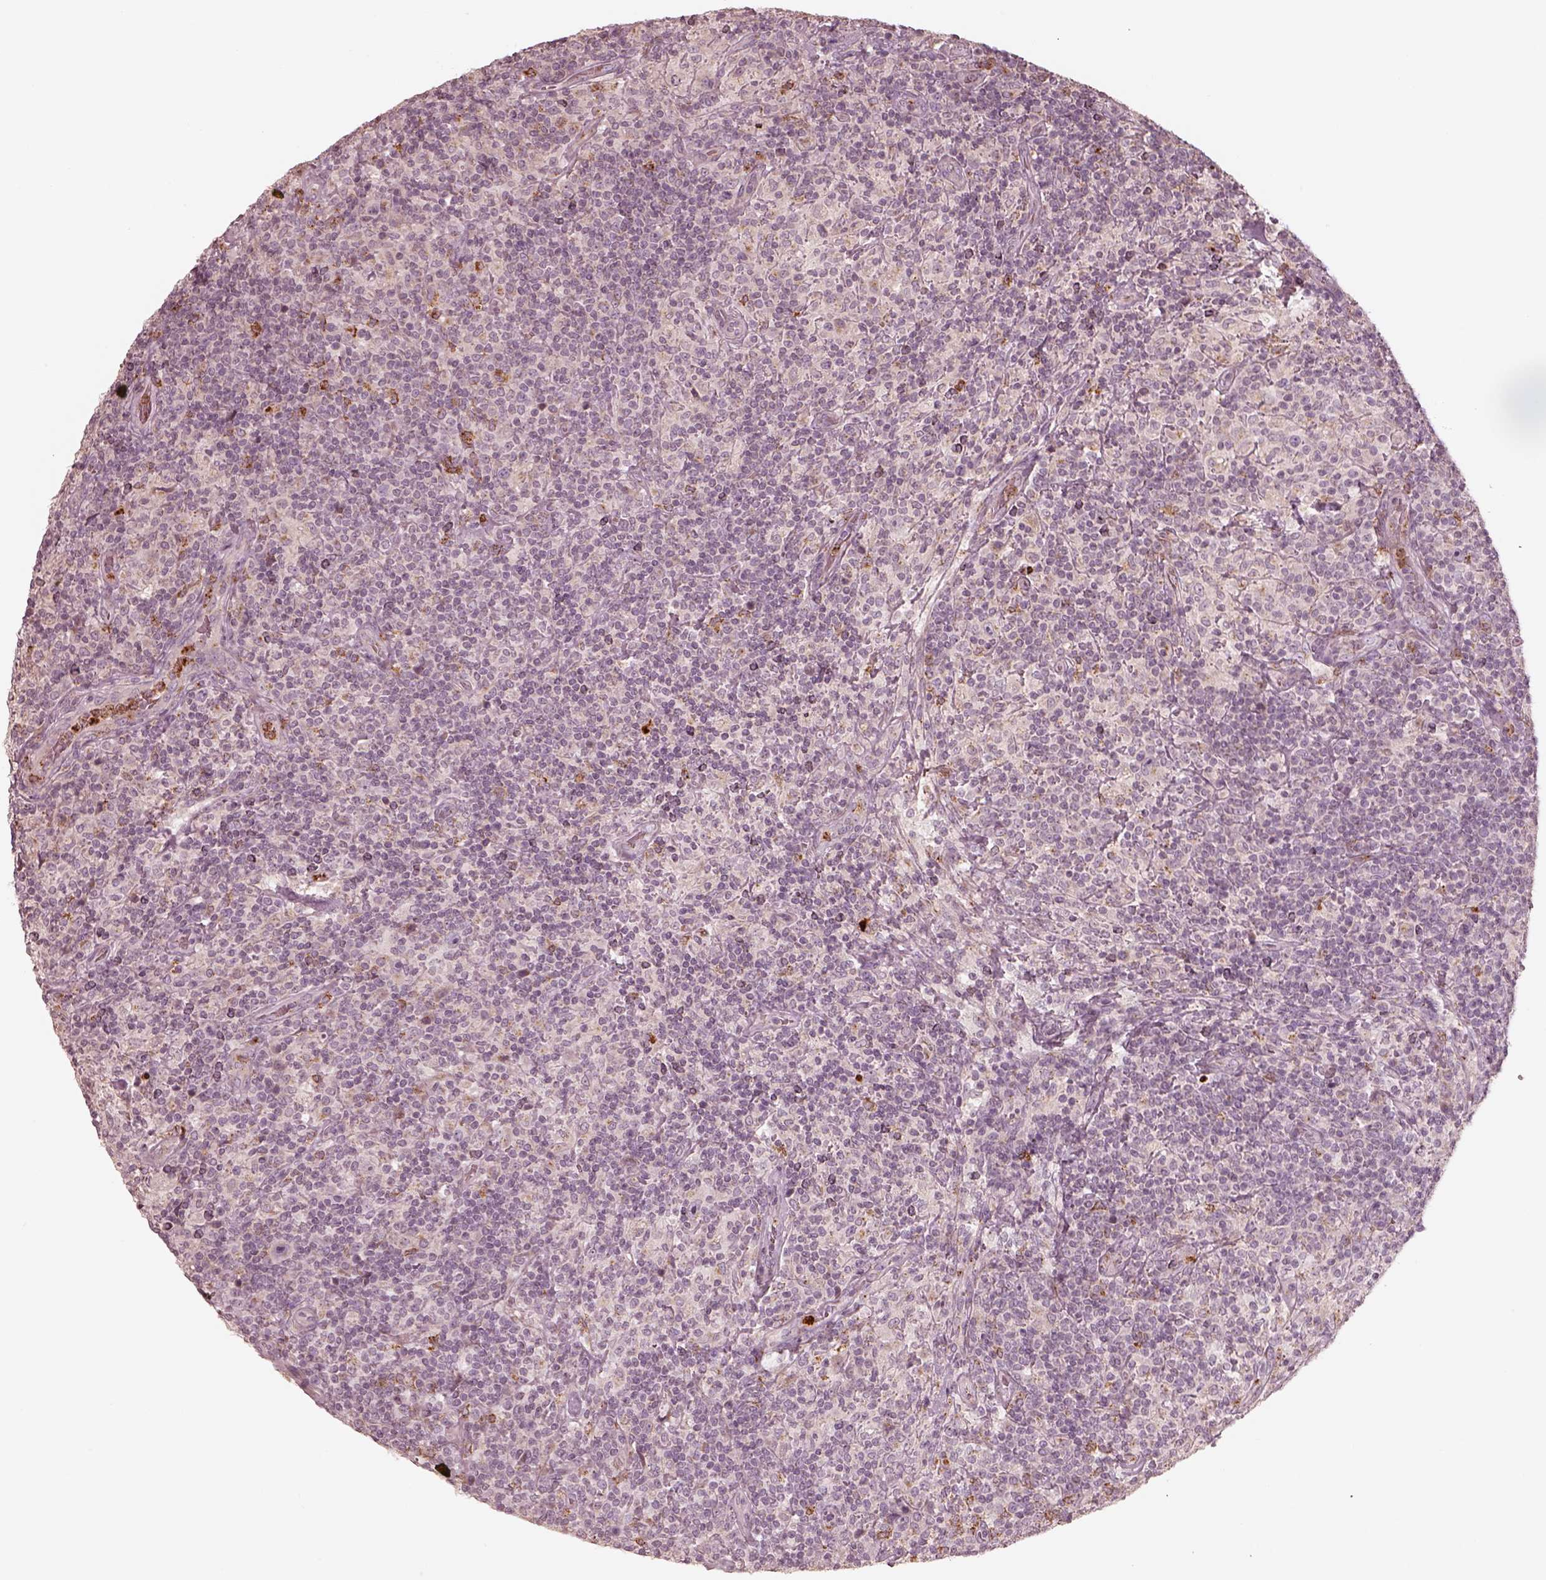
{"staining": {"intensity": "negative", "quantity": "none", "location": "none"}, "tissue": "lymphoma", "cell_type": "Tumor cells", "image_type": "cancer", "snomed": [{"axis": "morphology", "description": "Hodgkin's disease, NOS"}, {"axis": "topography", "description": "Lymph node"}], "caption": "Human Hodgkin's disease stained for a protein using immunohistochemistry (IHC) reveals no positivity in tumor cells.", "gene": "ABCA7", "patient": {"sex": "male", "age": 70}}